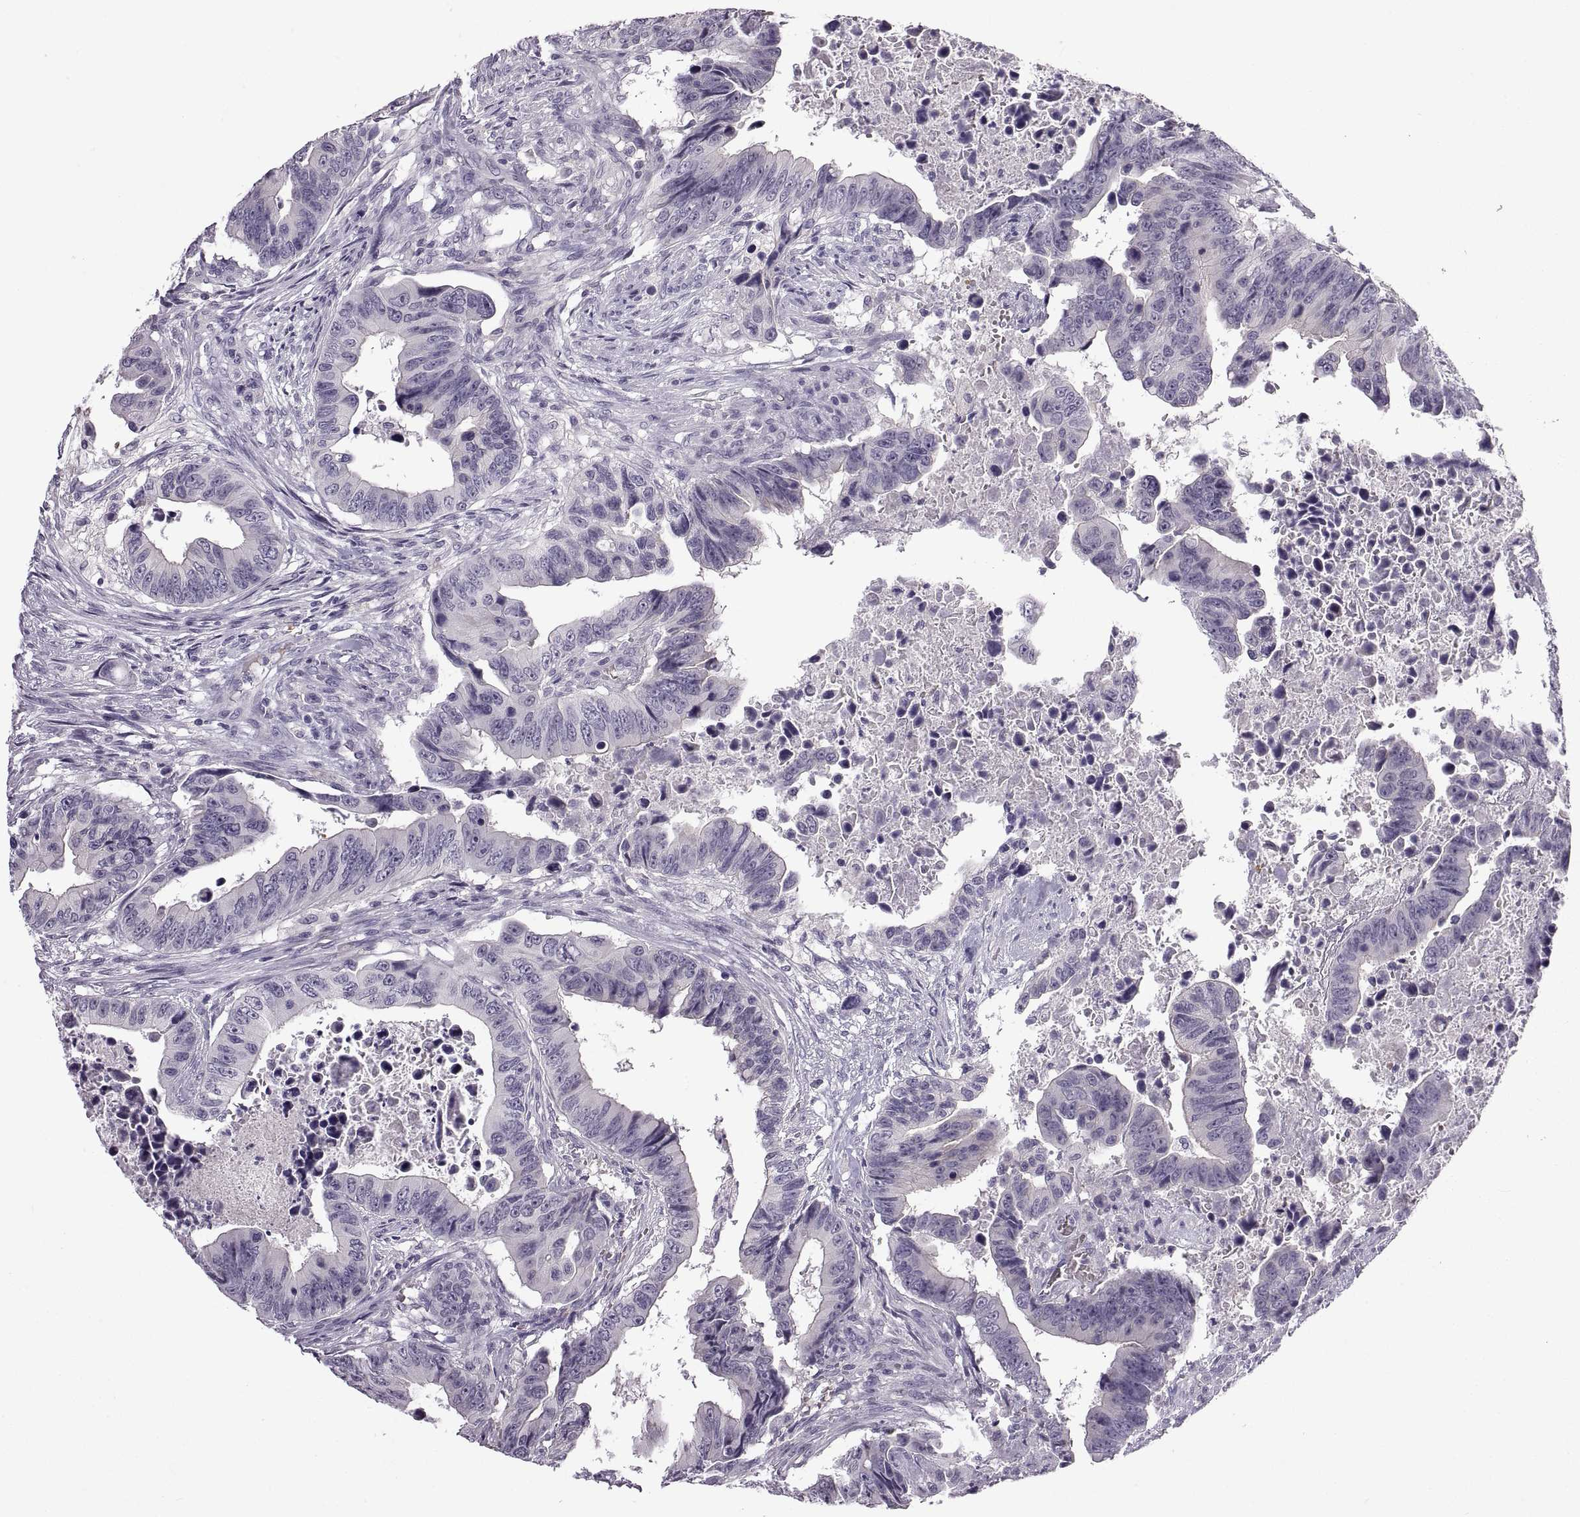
{"staining": {"intensity": "negative", "quantity": "none", "location": "none"}, "tissue": "colorectal cancer", "cell_type": "Tumor cells", "image_type": "cancer", "snomed": [{"axis": "morphology", "description": "Adenocarcinoma, NOS"}, {"axis": "topography", "description": "Colon"}], "caption": "Colorectal cancer was stained to show a protein in brown. There is no significant staining in tumor cells.", "gene": "MEIOC", "patient": {"sex": "female", "age": 87}}